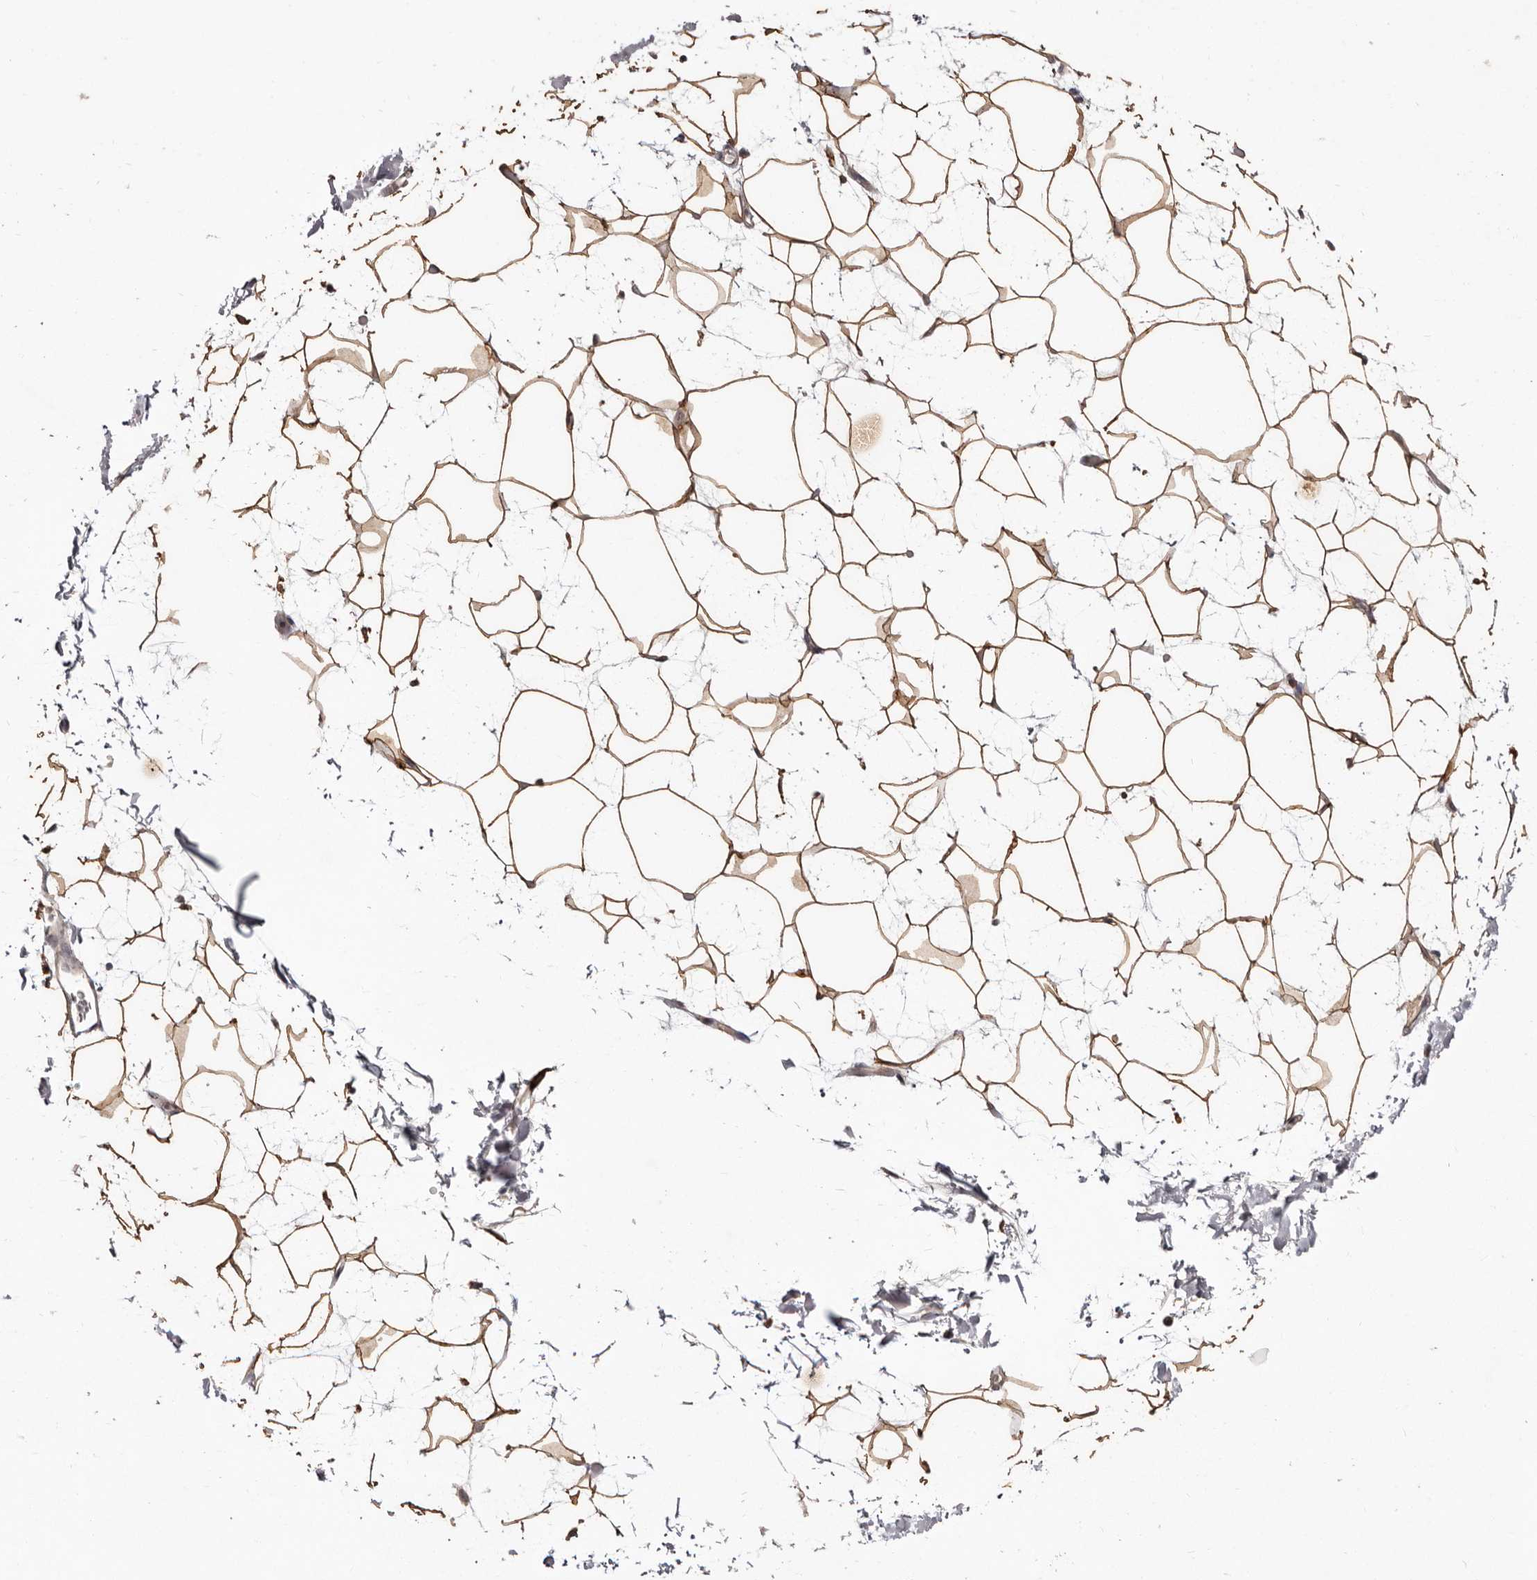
{"staining": {"intensity": "moderate", "quantity": ">75%", "location": "cytoplasmic/membranous"}, "tissue": "adipose tissue", "cell_type": "Adipocytes", "image_type": "normal", "snomed": [{"axis": "morphology", "description": "Normal tissue, NOS"}, {"axis": "topography", "description": "Soft tissue"}], "caption": "Adipocytes display moderate cytoplasmic/membranous positivity in approximately >75% of cells in benign adipose tissue.", "gene": "INAVA", "patient": {"sex": "male", "age": 72}}